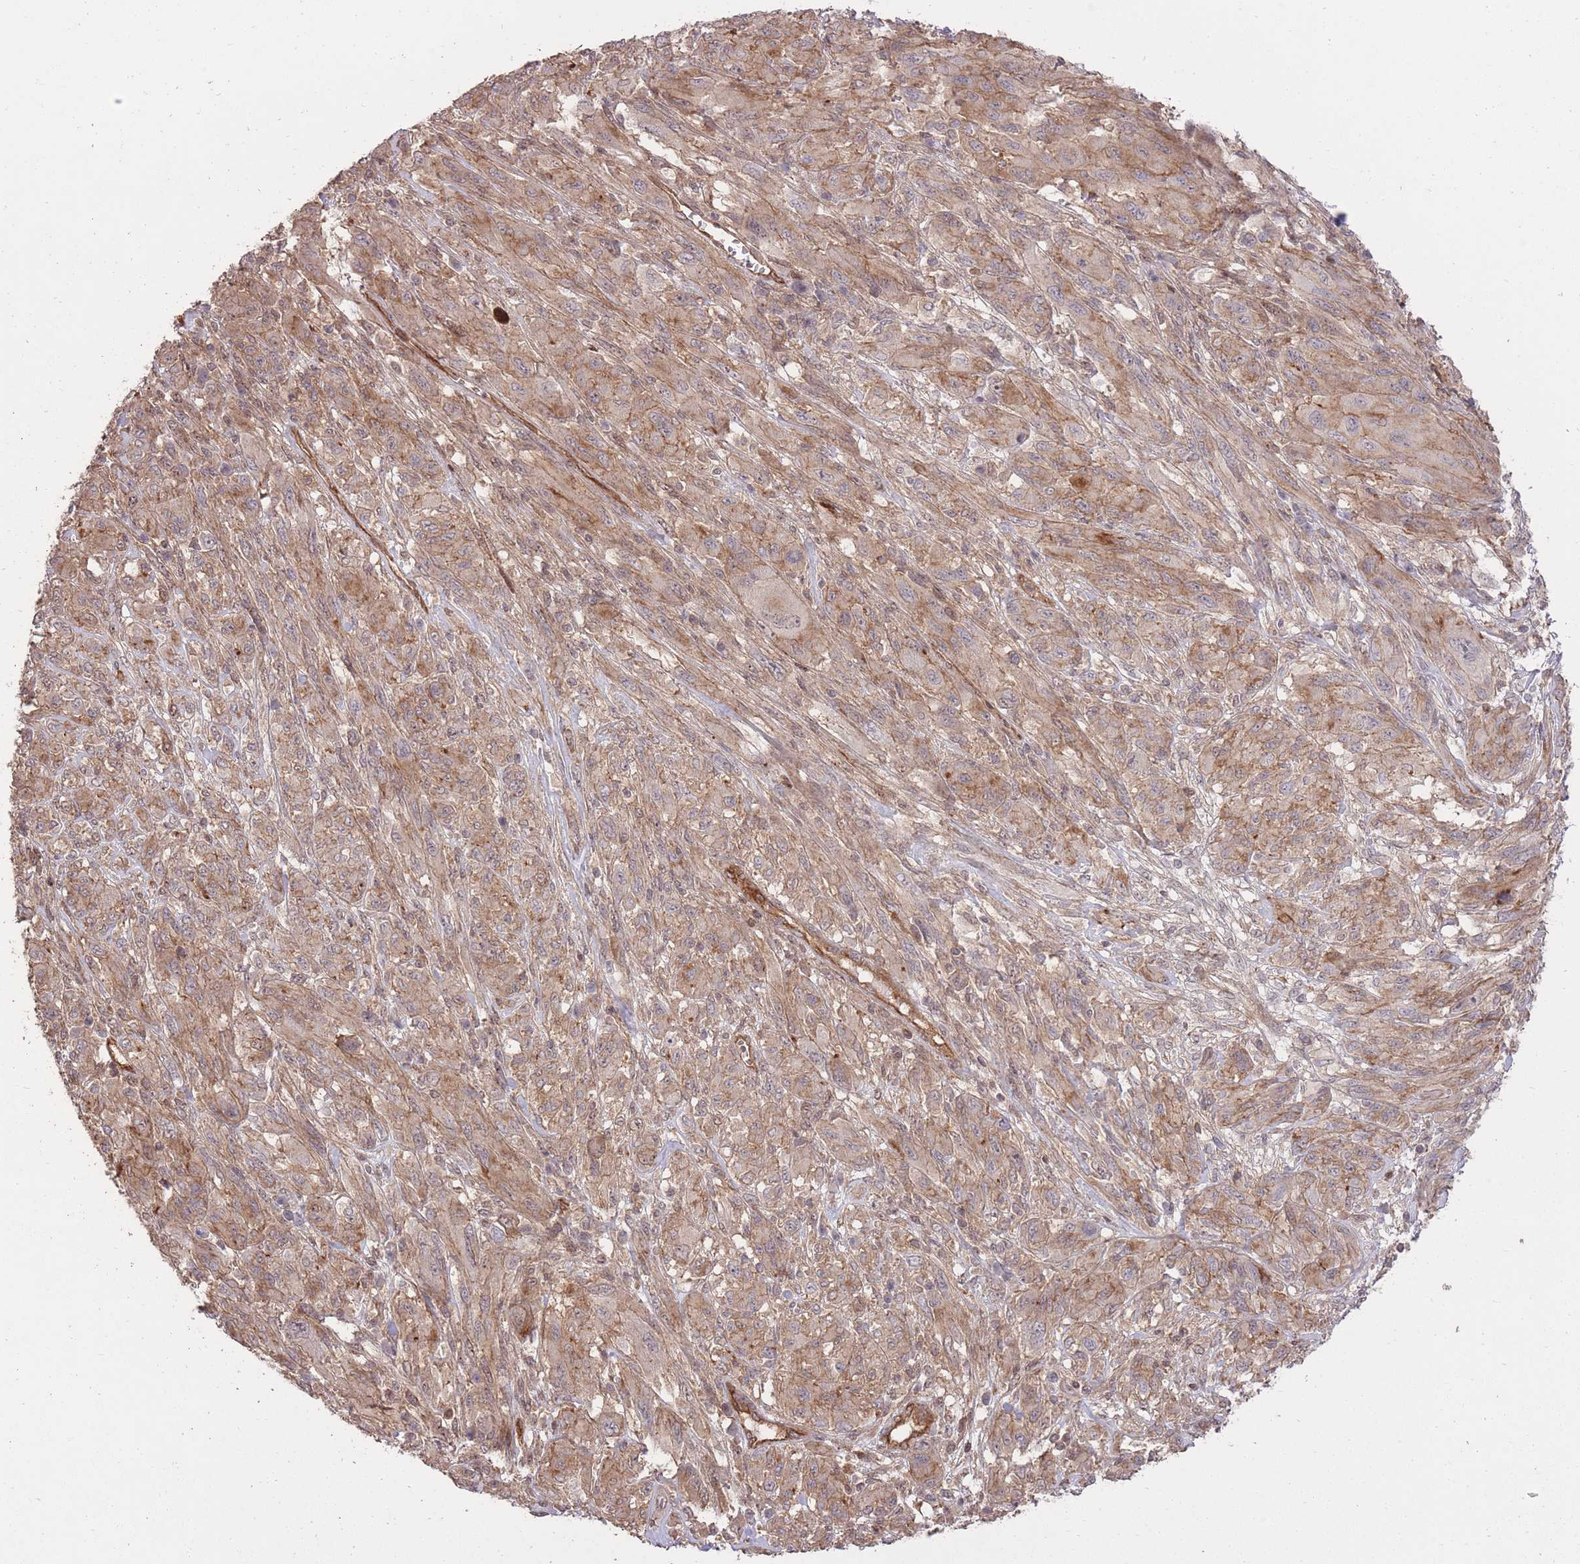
{"staining": {"intensity": "moderate", "quantity": ">75%", "location": "cytoplasmic/membranous"}, "tissue": "melanoma", "cell_type": "Tumor cells", "image_type": "cancer", "snomed": [{"axis": "morphology", "description": "Malignant melanoma, NOS"}, {"axis": "topography", "description": "Skin"}], "caption": "An IHC histopathology image of tumor tissue is shown. Protein staining in brown labels moderate cytoplasmic/membranous positivity in melanoma within tumor cells.", "gene": "PLD1", "patient": {"sex": "female", "age": 91}}